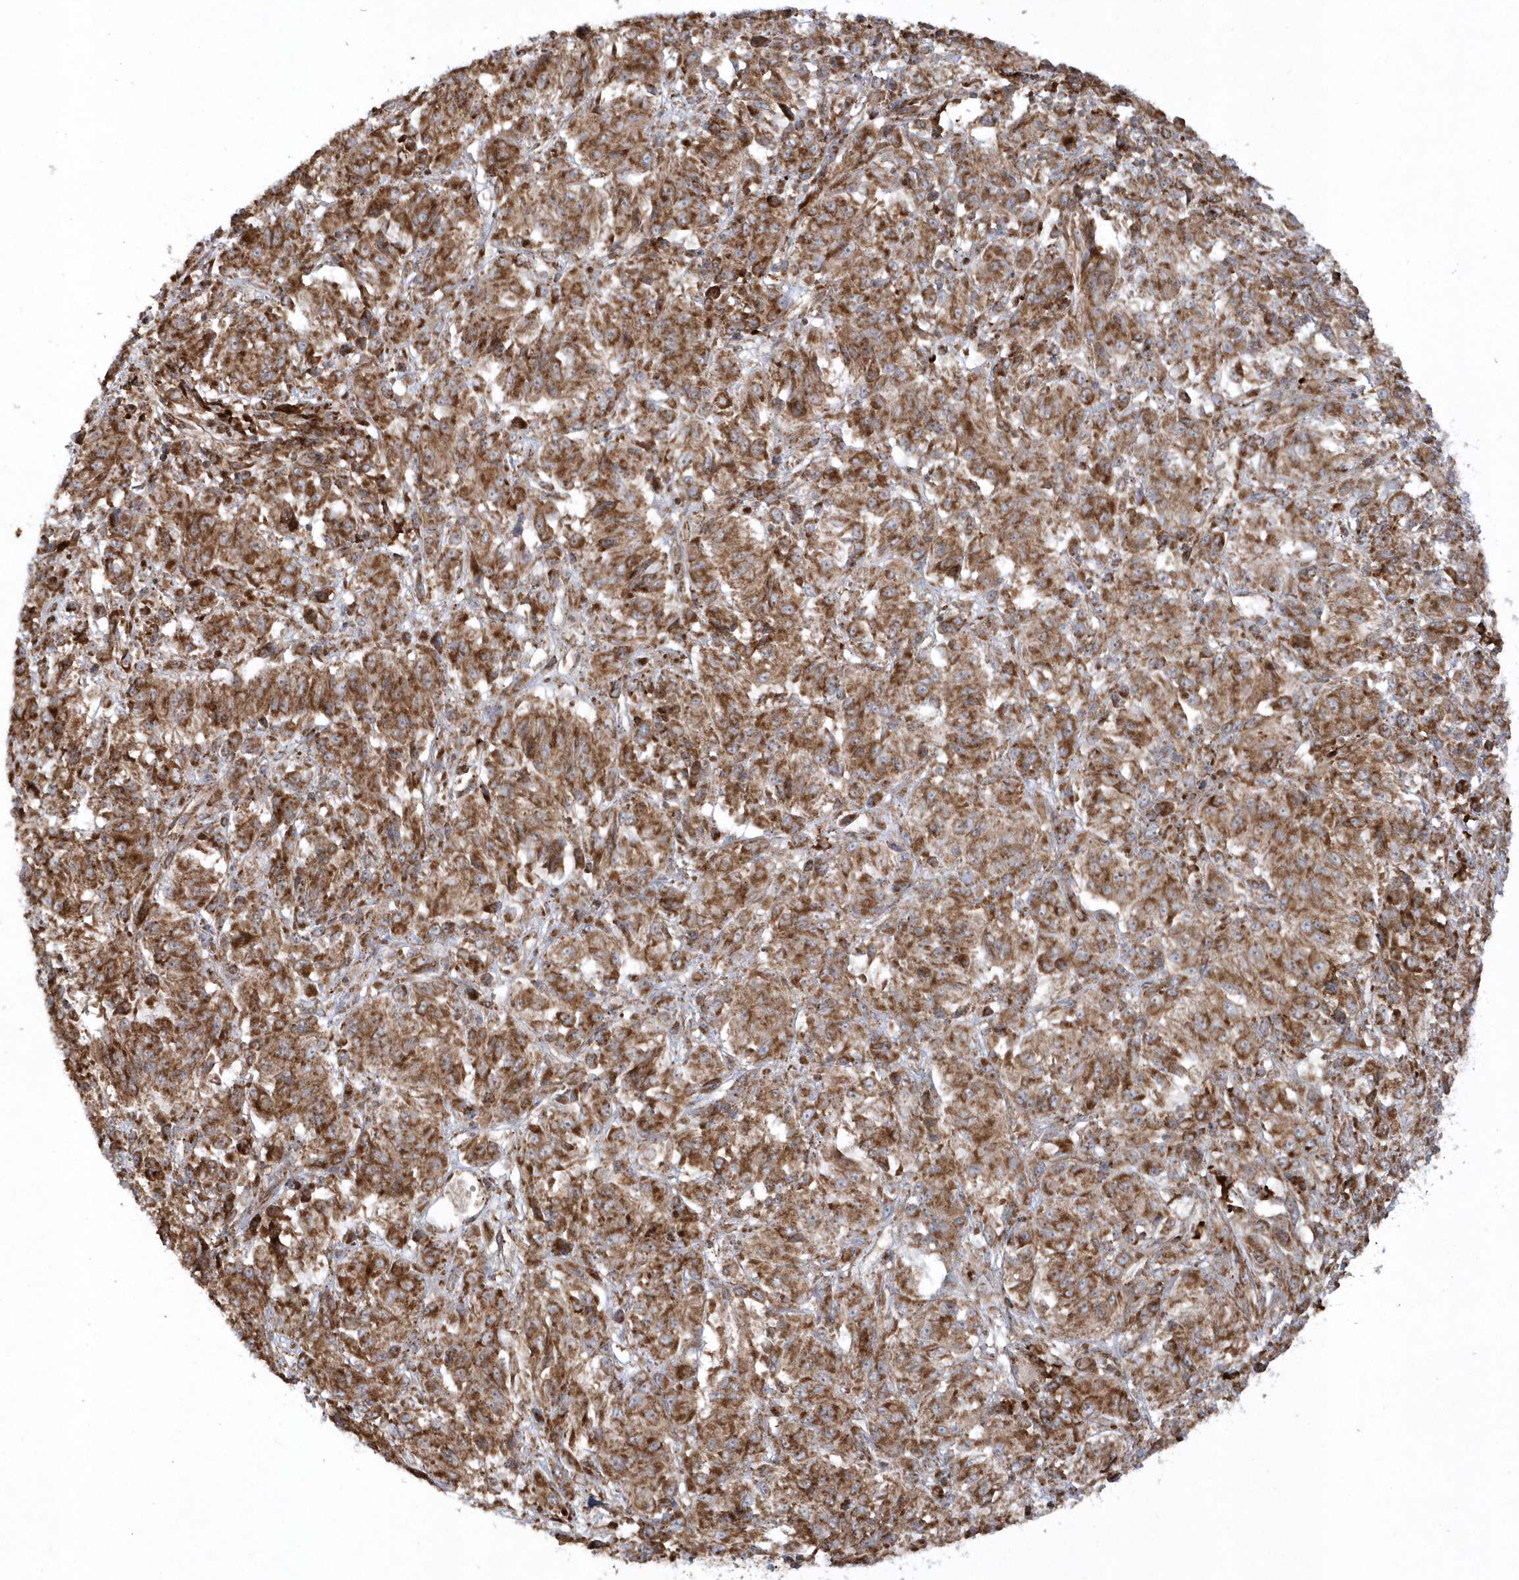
{"staining": {"intensity": "moderate", "quantity": ">75%", "location": "cytoplasmic/membranous"}, "tissue": "melanoma", "cell_type": "Tumor cells", "image_type": "cancer", "snomed": [{"axis": "morphology", "description": "Malignant melanoma, Metastatic site"}, {"axis": "topography", "description": "Lung"}], "caption": "An immunohistochemistry micrograph of neoplastic tissue is shown. Protein staining in brown labels moderate cytoplasmic/membranous positivity in malignant melanoma (metastatic site) within tumor cells.", "gene": "SH3BP2", "patient": {"sex": "male", "age": 64}}